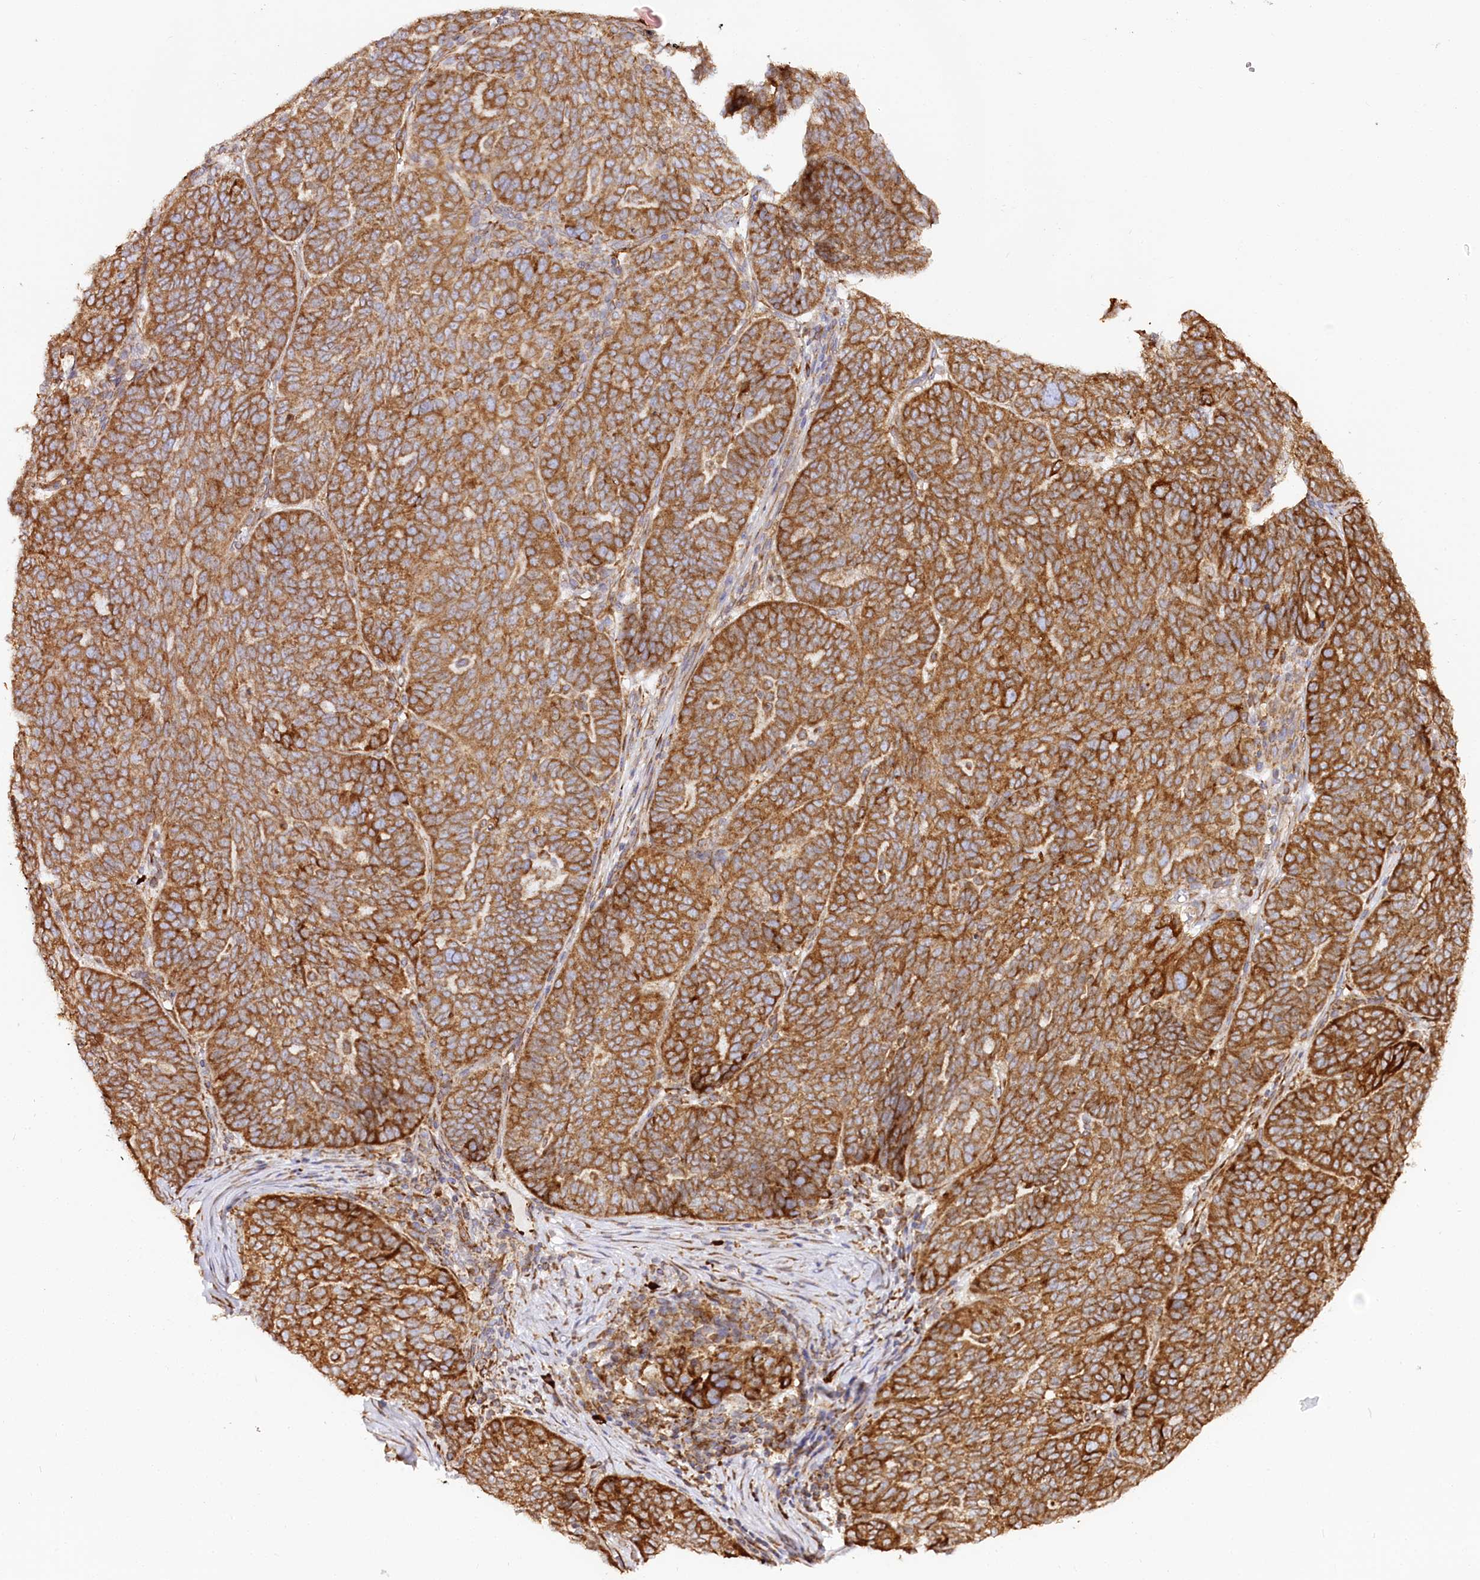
{"staining": {"intensity": "strong", "quantity": ">75%", "location": "cytoplasmic/membranous"}, "tissue": "ovarian cancer", "cell_type": "Tumor cells", "image_type": "cancer", "snomed": [{"axis": "morphology", "description": "Cystadenocarcinoma, serous, NOS"}, {"axis": "topography", "description": "Ovary"}], "caption": "This histopathology image displays ovarian cancer (serous cystadenocarcinoma) stained with IHC to label a protein in brown. The cytoplasmic/membranous of tumor cells show strong positivity for the protein. Nuclei are counter-stained blue.", "gene": "CNPY2", "patient": {"sex": "female", "age": 59}}